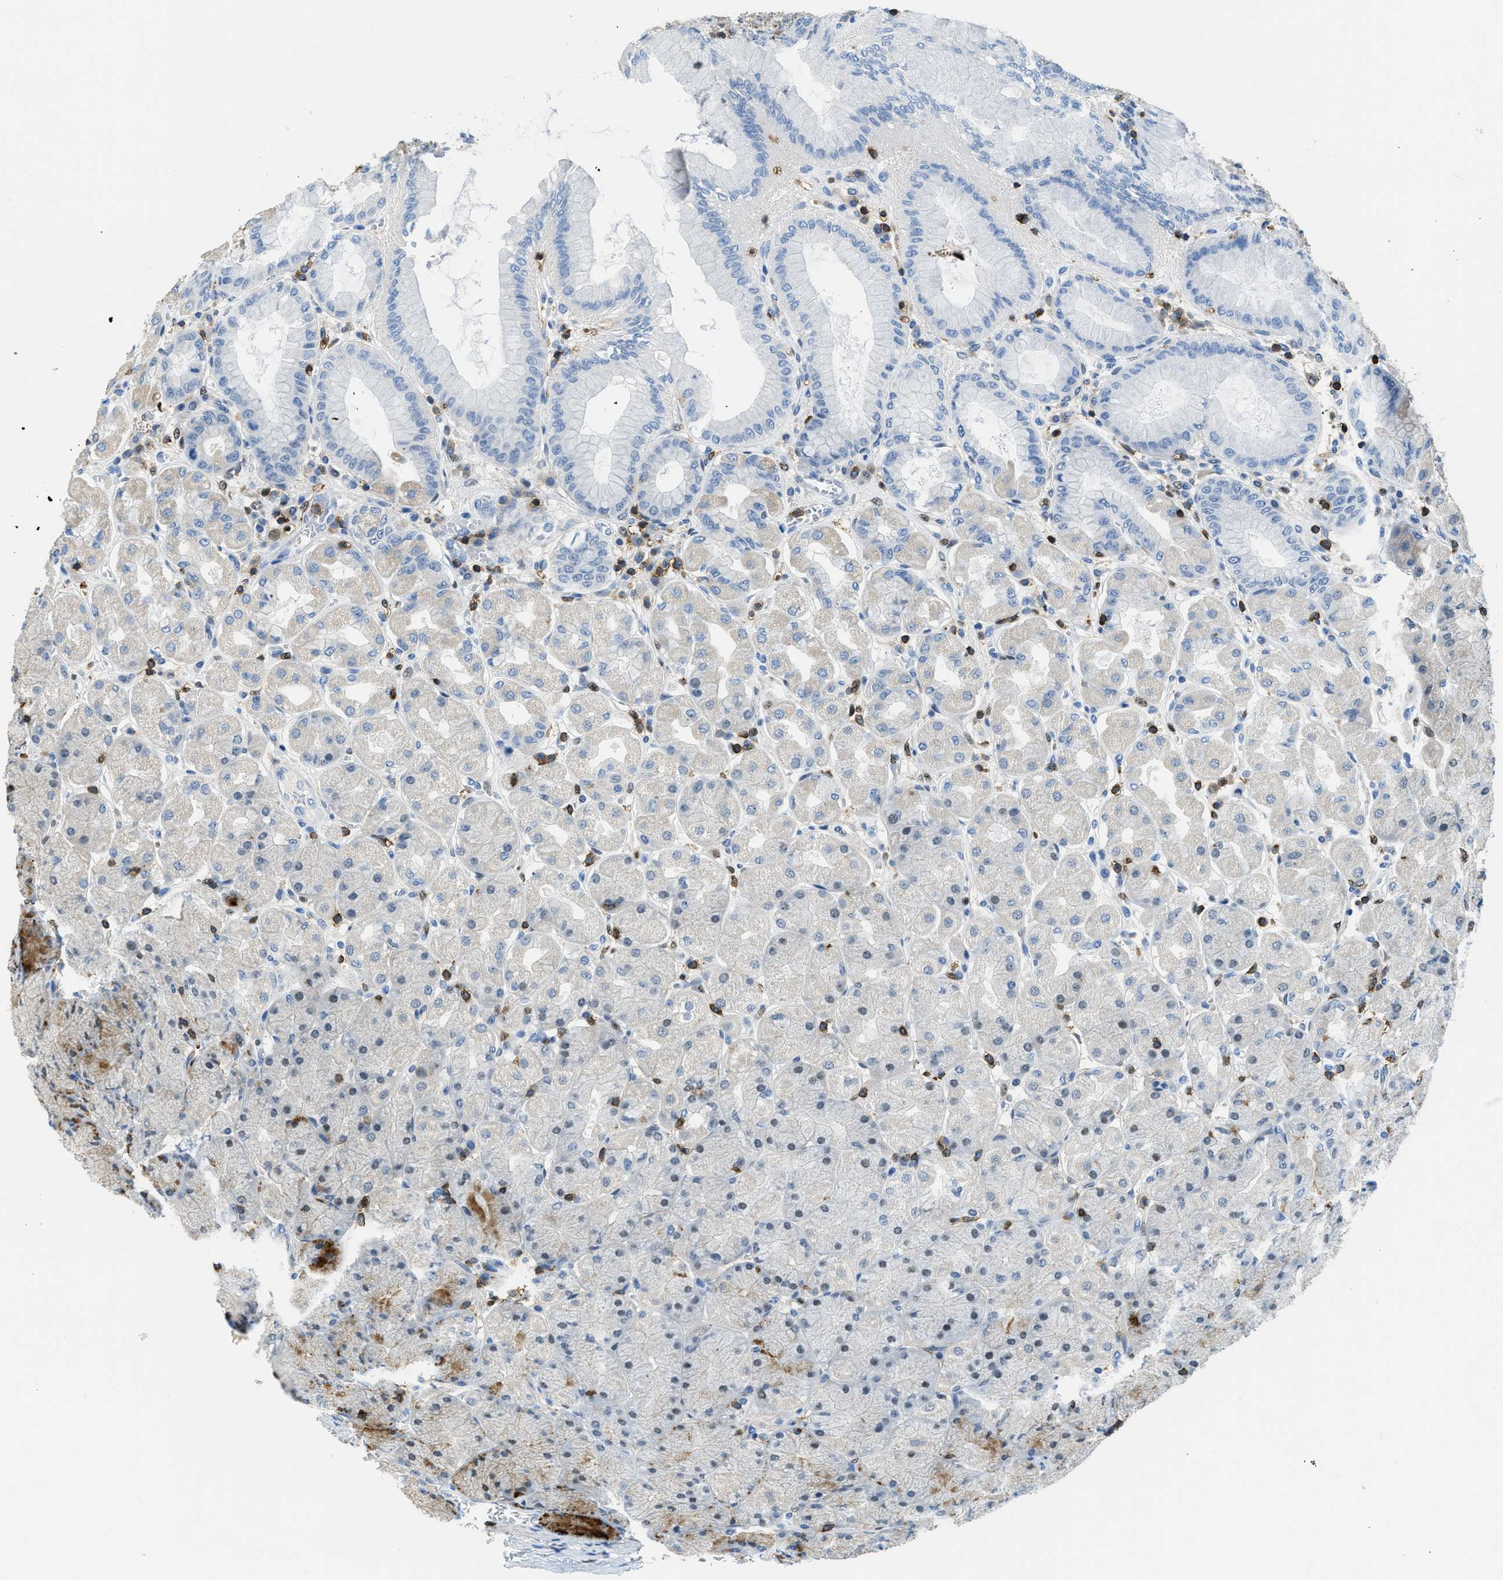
{"staining": {"intensity": "strong", "quantity": "<25%", "location": "cytoplasmic/membranous"}, "tissue": "stomach", "cell_type": "Glandular cells", "image_type": "normal", "snomed": [{"axis": "morphology", "description": "Normal tissue, NOS"}, {"axis": "topography", "description": "Stomach, upper"}], "caption": "Protein expression analysis of normal human stomach reveals strong cytoplasmic/membranous staining in about <25% of glandular cells. The protein of interest is shown in brown color, while the nuclei are stained blue.", "gene": "FAM151A", "patient": {"sex": "female", "age": 56}}